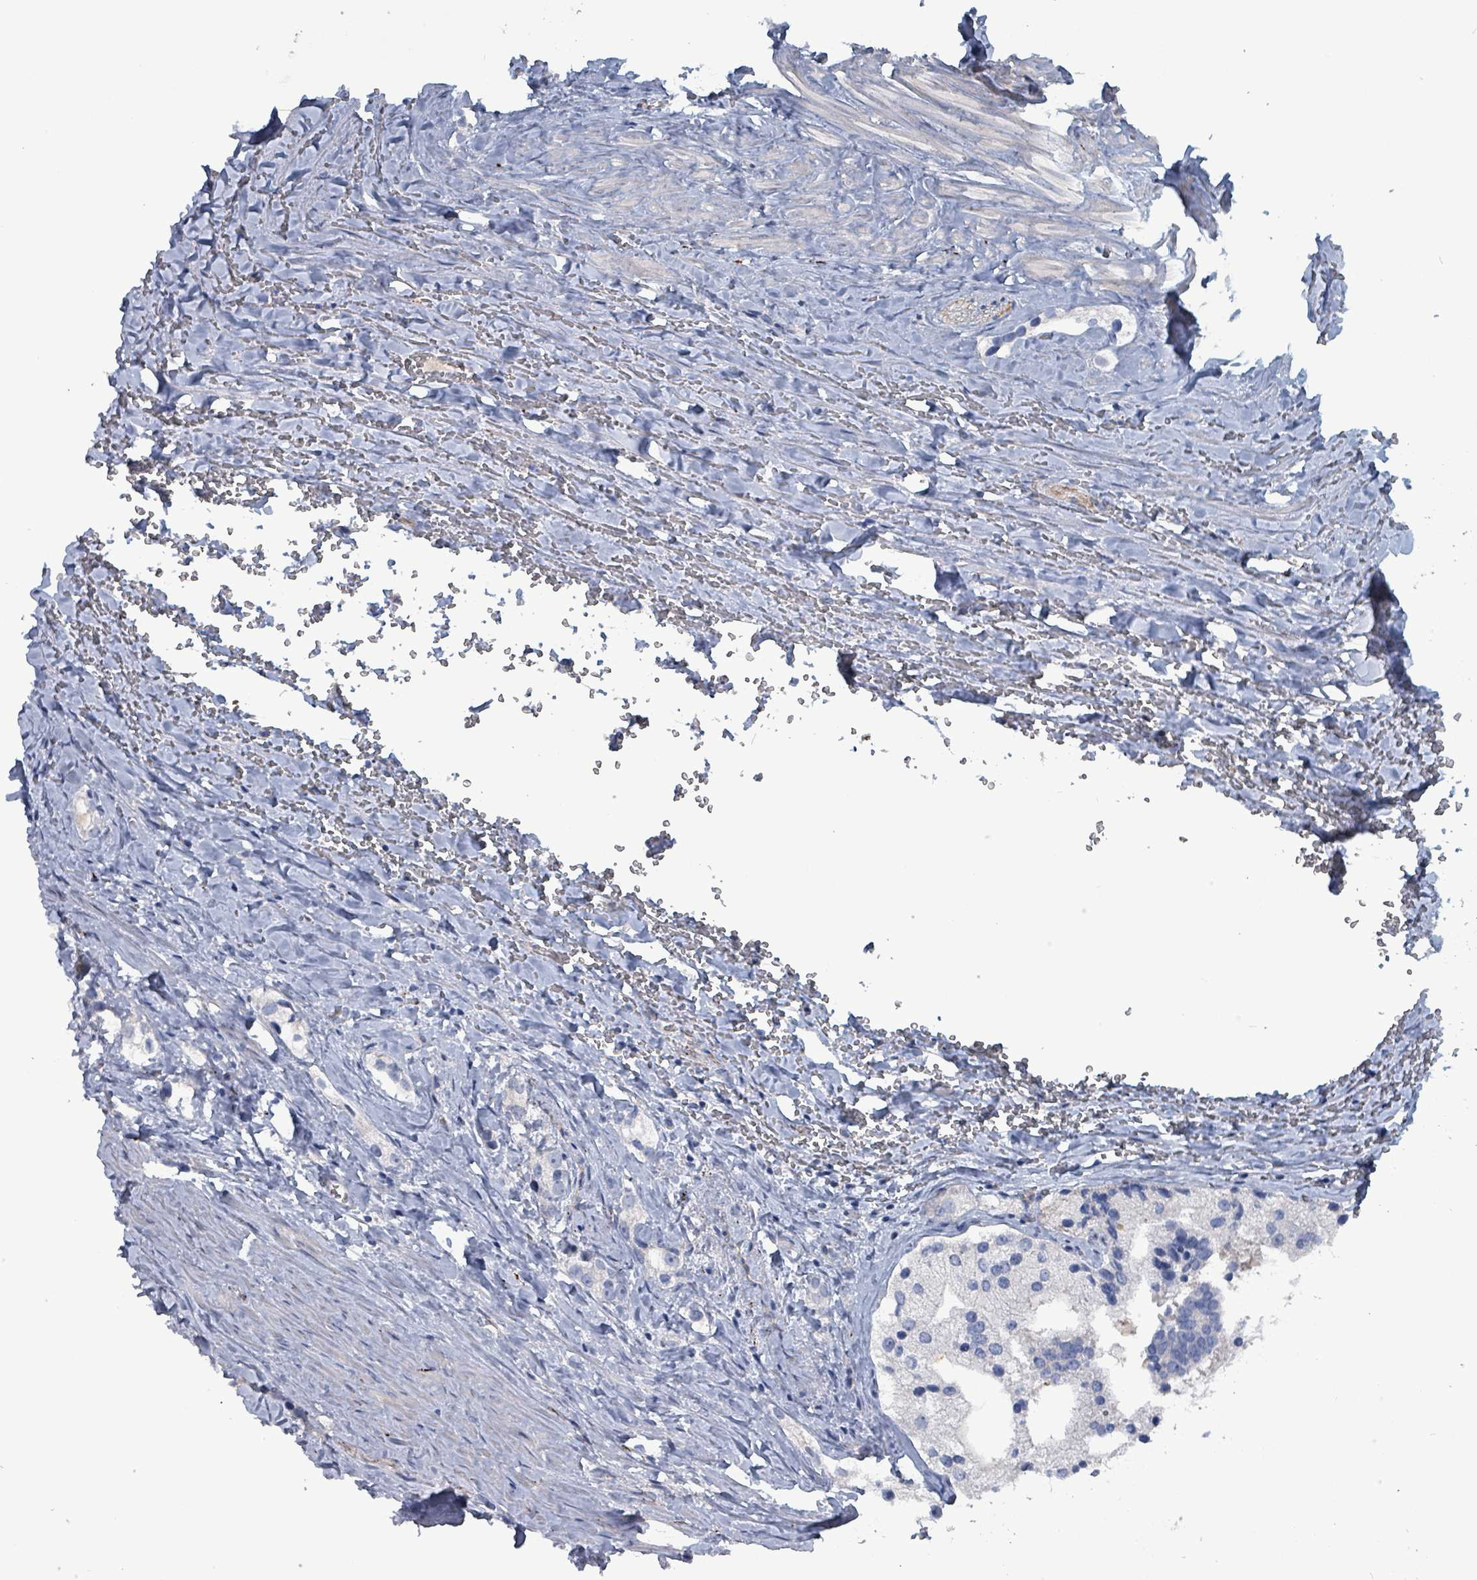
{"staining": {"intensity": "negative", "quantity": "none", "location": "none"}, "tissue": "prostate cancer", "cell_type": "Tumor cells", "image_type": "cancer", "snomed": [{"axis": "morphology", "description": "Adenocarcinoma, High grade"}, {"axis": "topography", "description": "Prostate"}], "caption": "This is an immunohistochemistry (IHC) micrograph of prostate cancer. There is no positivity in tumor cells.", "gene": "TAAR5", "patient": {"sex": "male", "age": 66}}